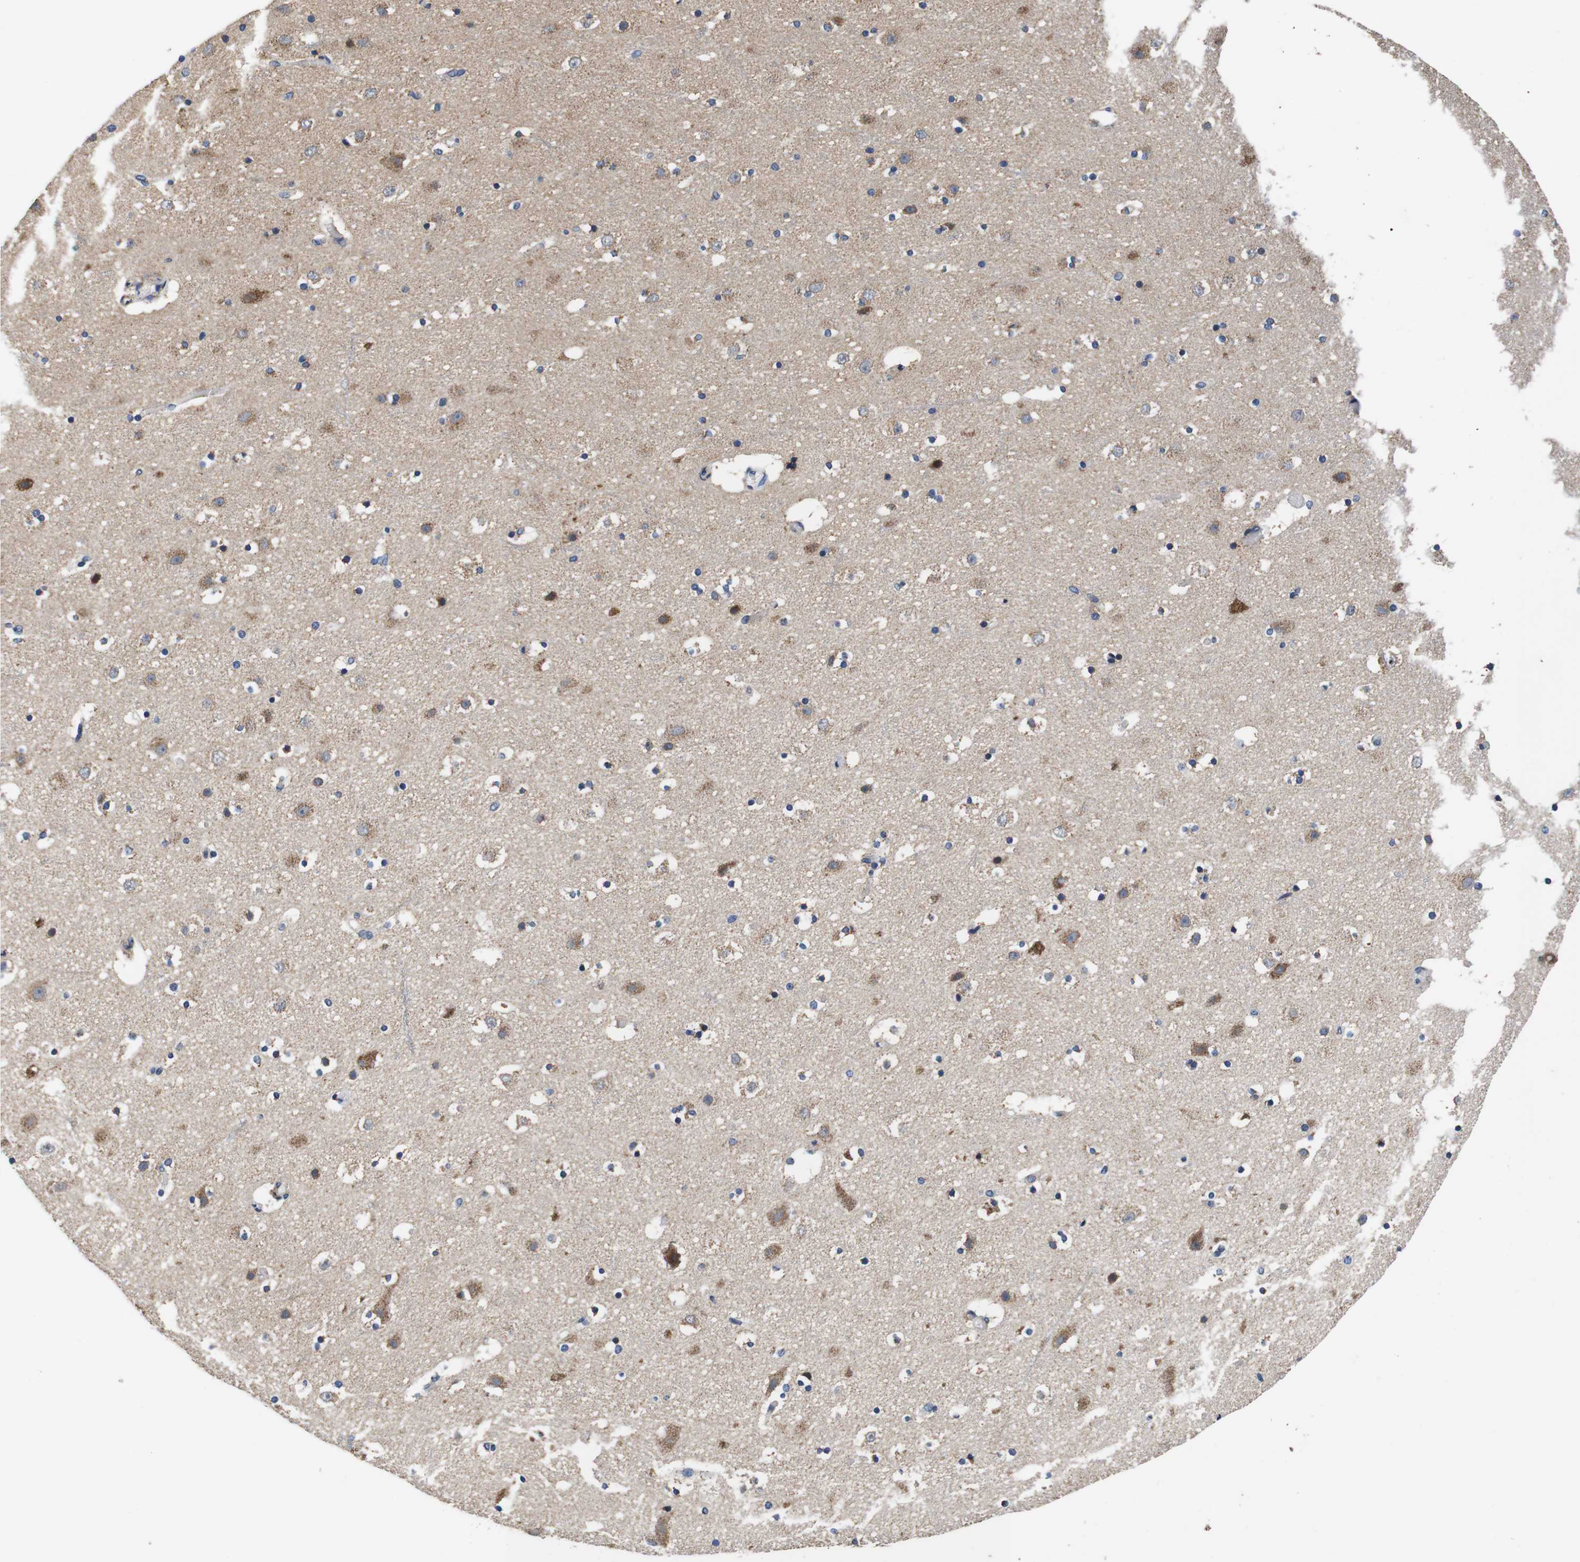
{"staining": {"intensity": "negative", "quantity": "none", "location": "none"}, "tissue": "cerebral cortex", "cell_type": "Endothelial cells", "image_type": "normal", "snomed": [{"axis": "morphology", "description": "Normal tissue, NOS"}, {"axis": "topography", "description": "Cerebral cortex"}], "caption": "IHC image of normal cerebral cortex: cerebral cortex stained with DAB (3,3'-diaminobenzidine) demonstrates no significant protein staining in endothelial cells.", "gene": "LRP4", "patient": {"sex": "male", "age": 45}}